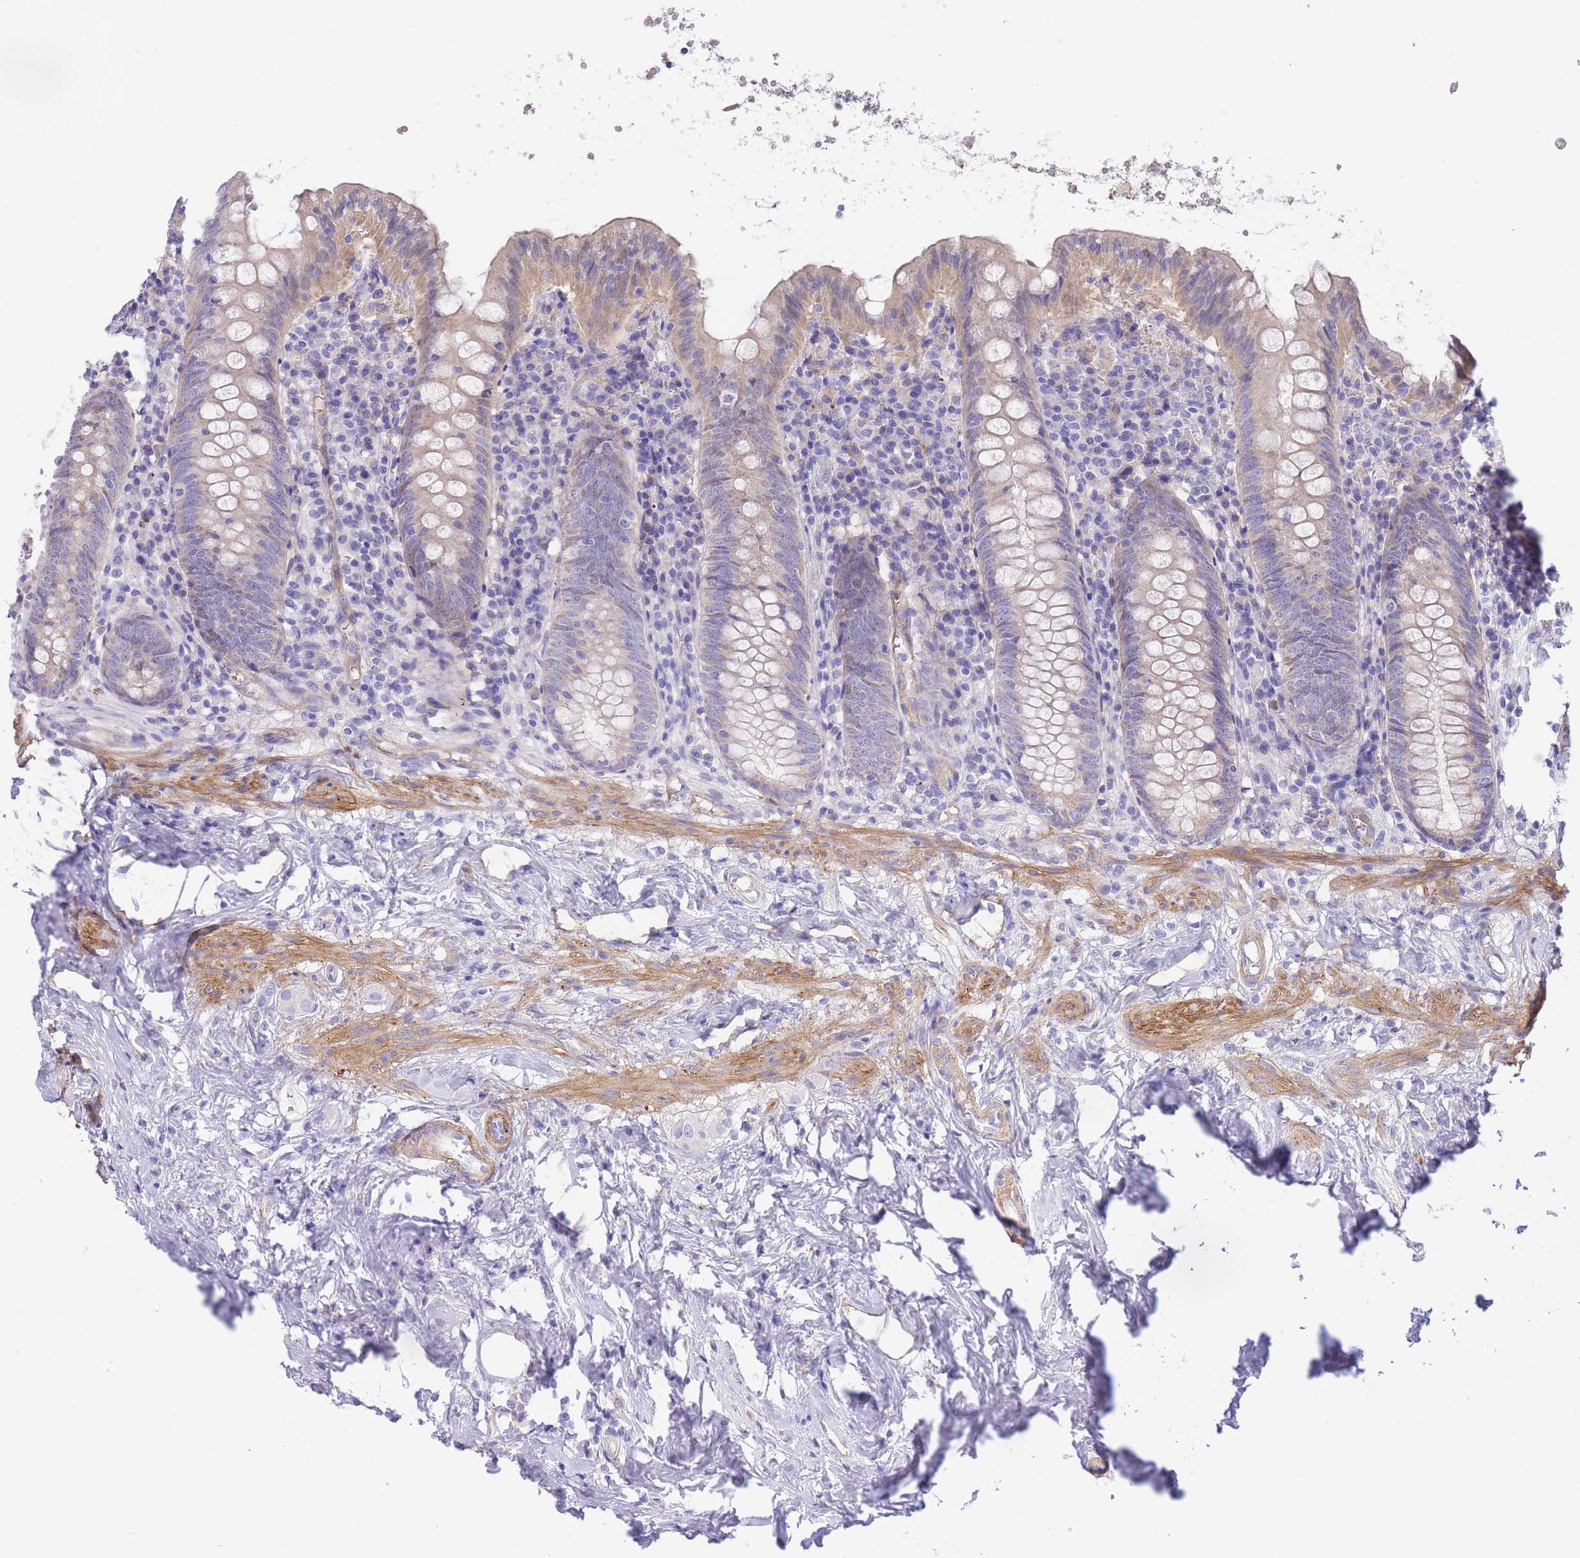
{"staining": {"intensity": "weak", "quantity": "<25%", "location": "cytoplasmic/membranous"}, "tissue": "appendix", "cell_type": "Glandular cells", "image_type": "normal", "snomed": [{"axis": "morphology", "description": "Normal tissue, NOS"}, {"axis": "topography", "description": "Appendix"}], "caption": "DAB (3,3'-diaminobenzidine) immunohistochemical staining of unremarkable human appendix displays no significant expression in glandular cells.", "gene": "PGM1", "patient": {"sex": "female", "age": 54}}